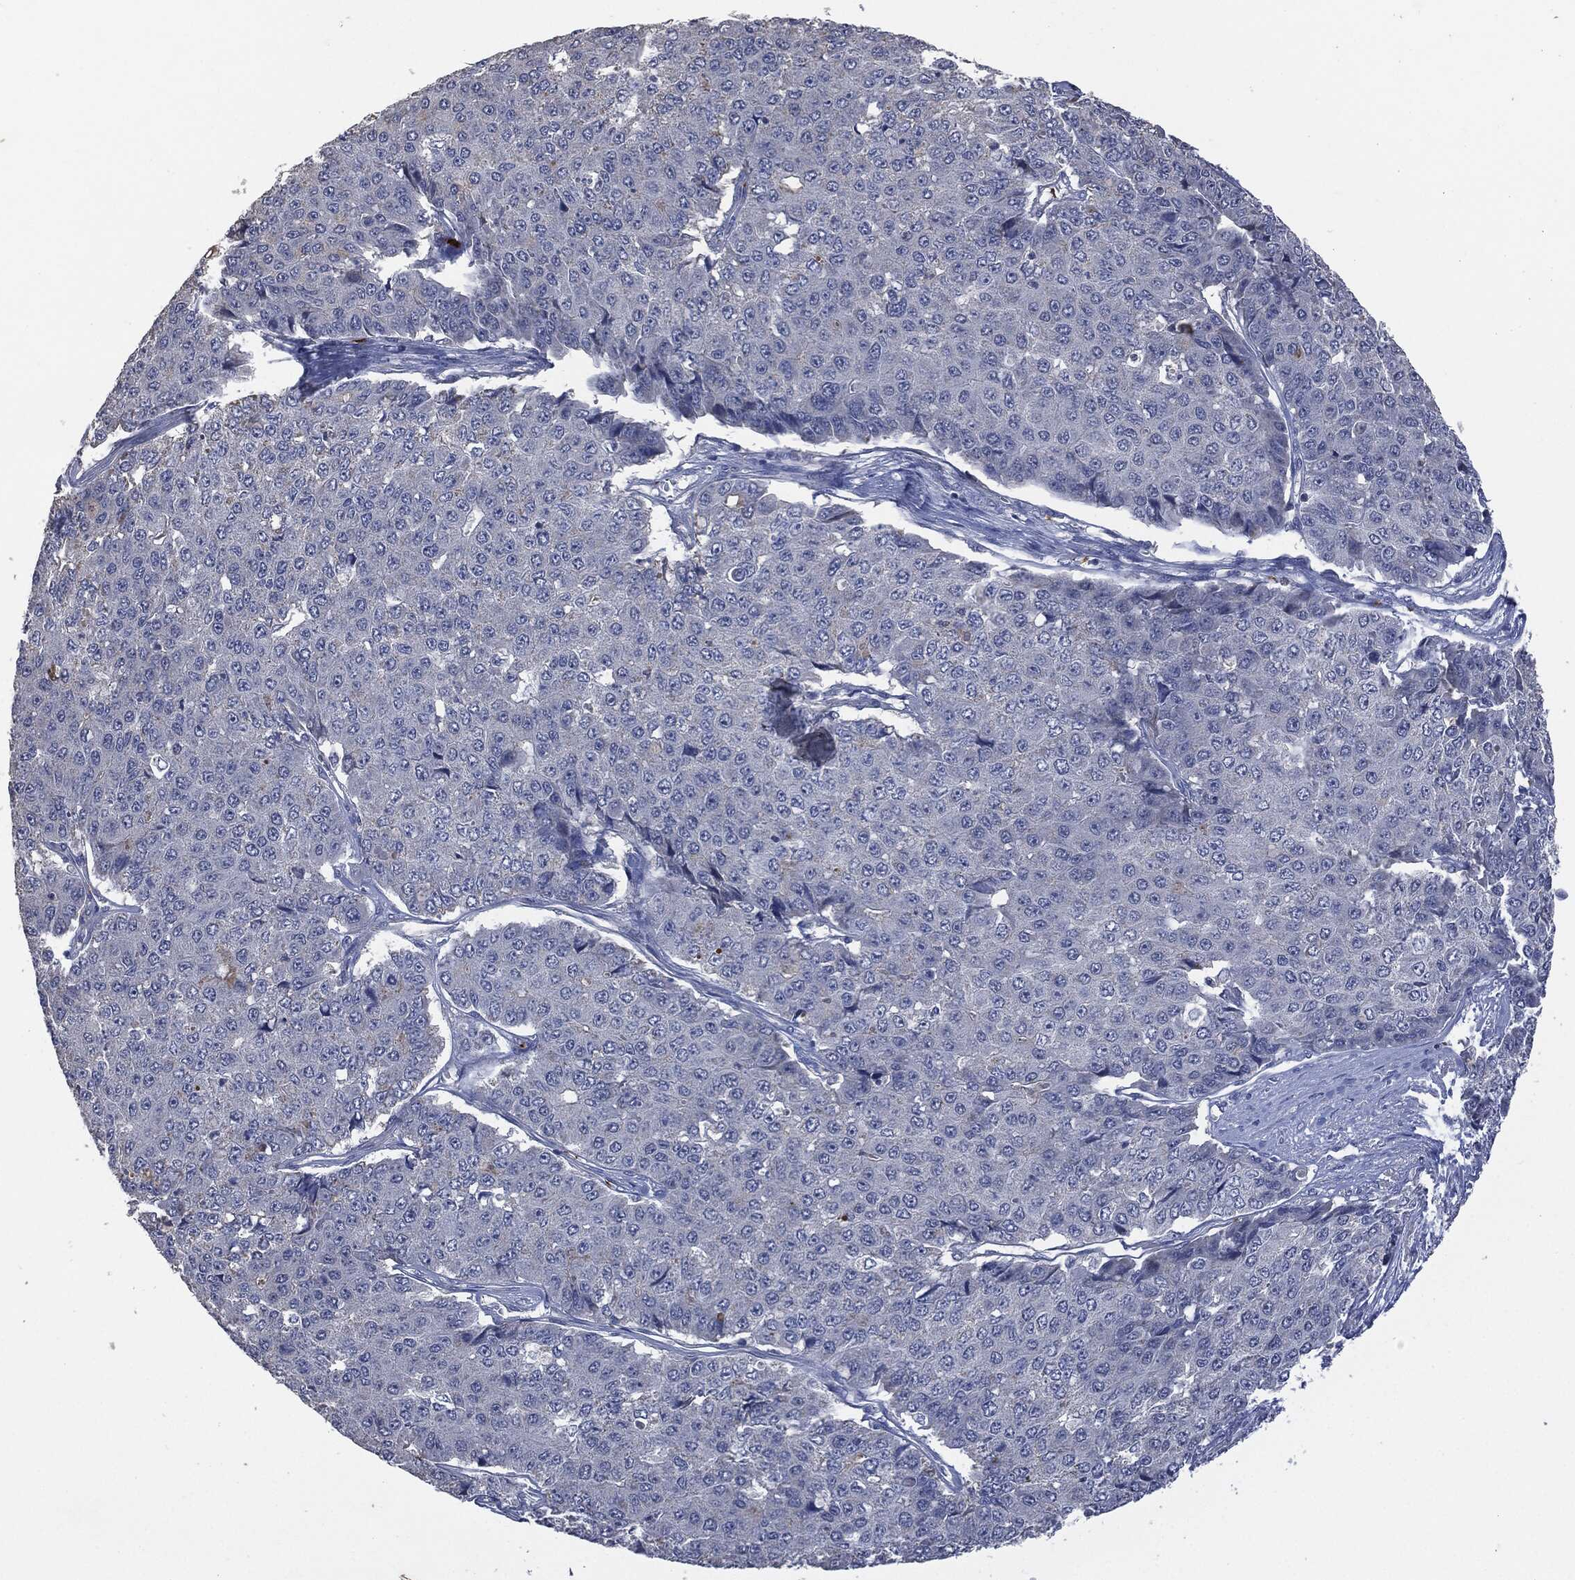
{"staining": {"intensity": "negative", "quantity": "none", "location": "none"}, "tissue": "pancreatic cancer", "cell_type": "Tumor cells", "image_type": "cancer", "snomed": [{"axis": "morphology", "description": "Normal tissue, NOS"}, {"axis": "morphology", "description": "Adenocarcinoma, NOS"}, {"axis": "topography", "description": "Pancreas"}, {"axis": "topography", "description": "Duodenum"}], "caption": "IHC image of neoplastic tissue: human pancreatic adenocarcinoma stained with DAB reveals no significant protein staining in tumor cells.", "gene": "CD33", "patient": {"sex": "male", "age": 50}}